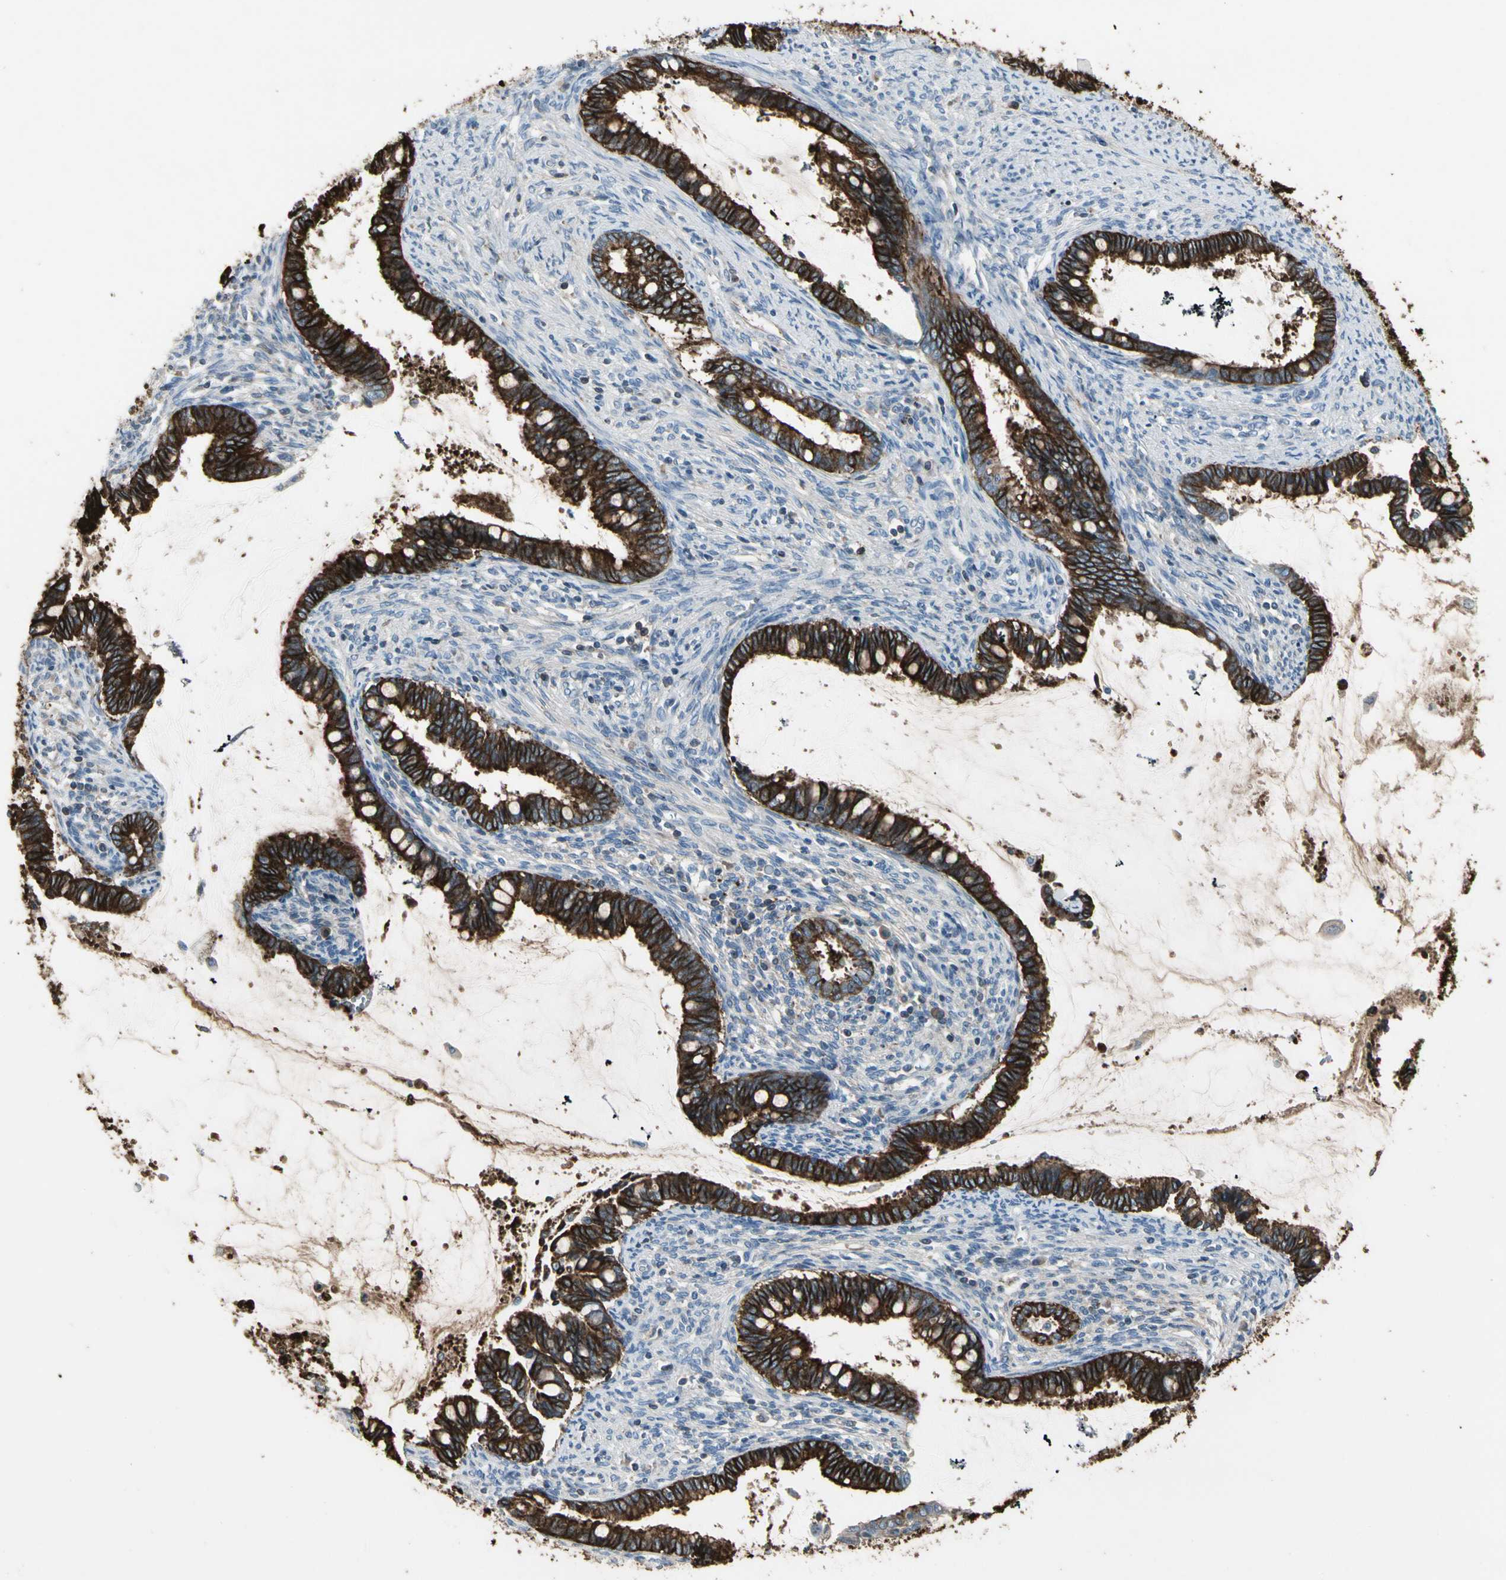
{"staining": {"intensity": "strong", "quantity": ">75%", "location": "cytoplasmic/membranous"}, "tissue": "cervical cancer", "cell_type": "Tumor cells", "image_type": "cancer", "snomed": [{"axis": "morphology", "description": "Adenocarcinoma, NOS"}, {"axis": "topography", "description": "Cervix"}], "caption": "About >75% of tumor cells in cervical adenocarcinoma reveal strong cytoplasmic/membranous protein staining as visualized by brown immunohistochemical staining.", "gene": "PIGR", "patient": {"sex": "female", "age": 44}}